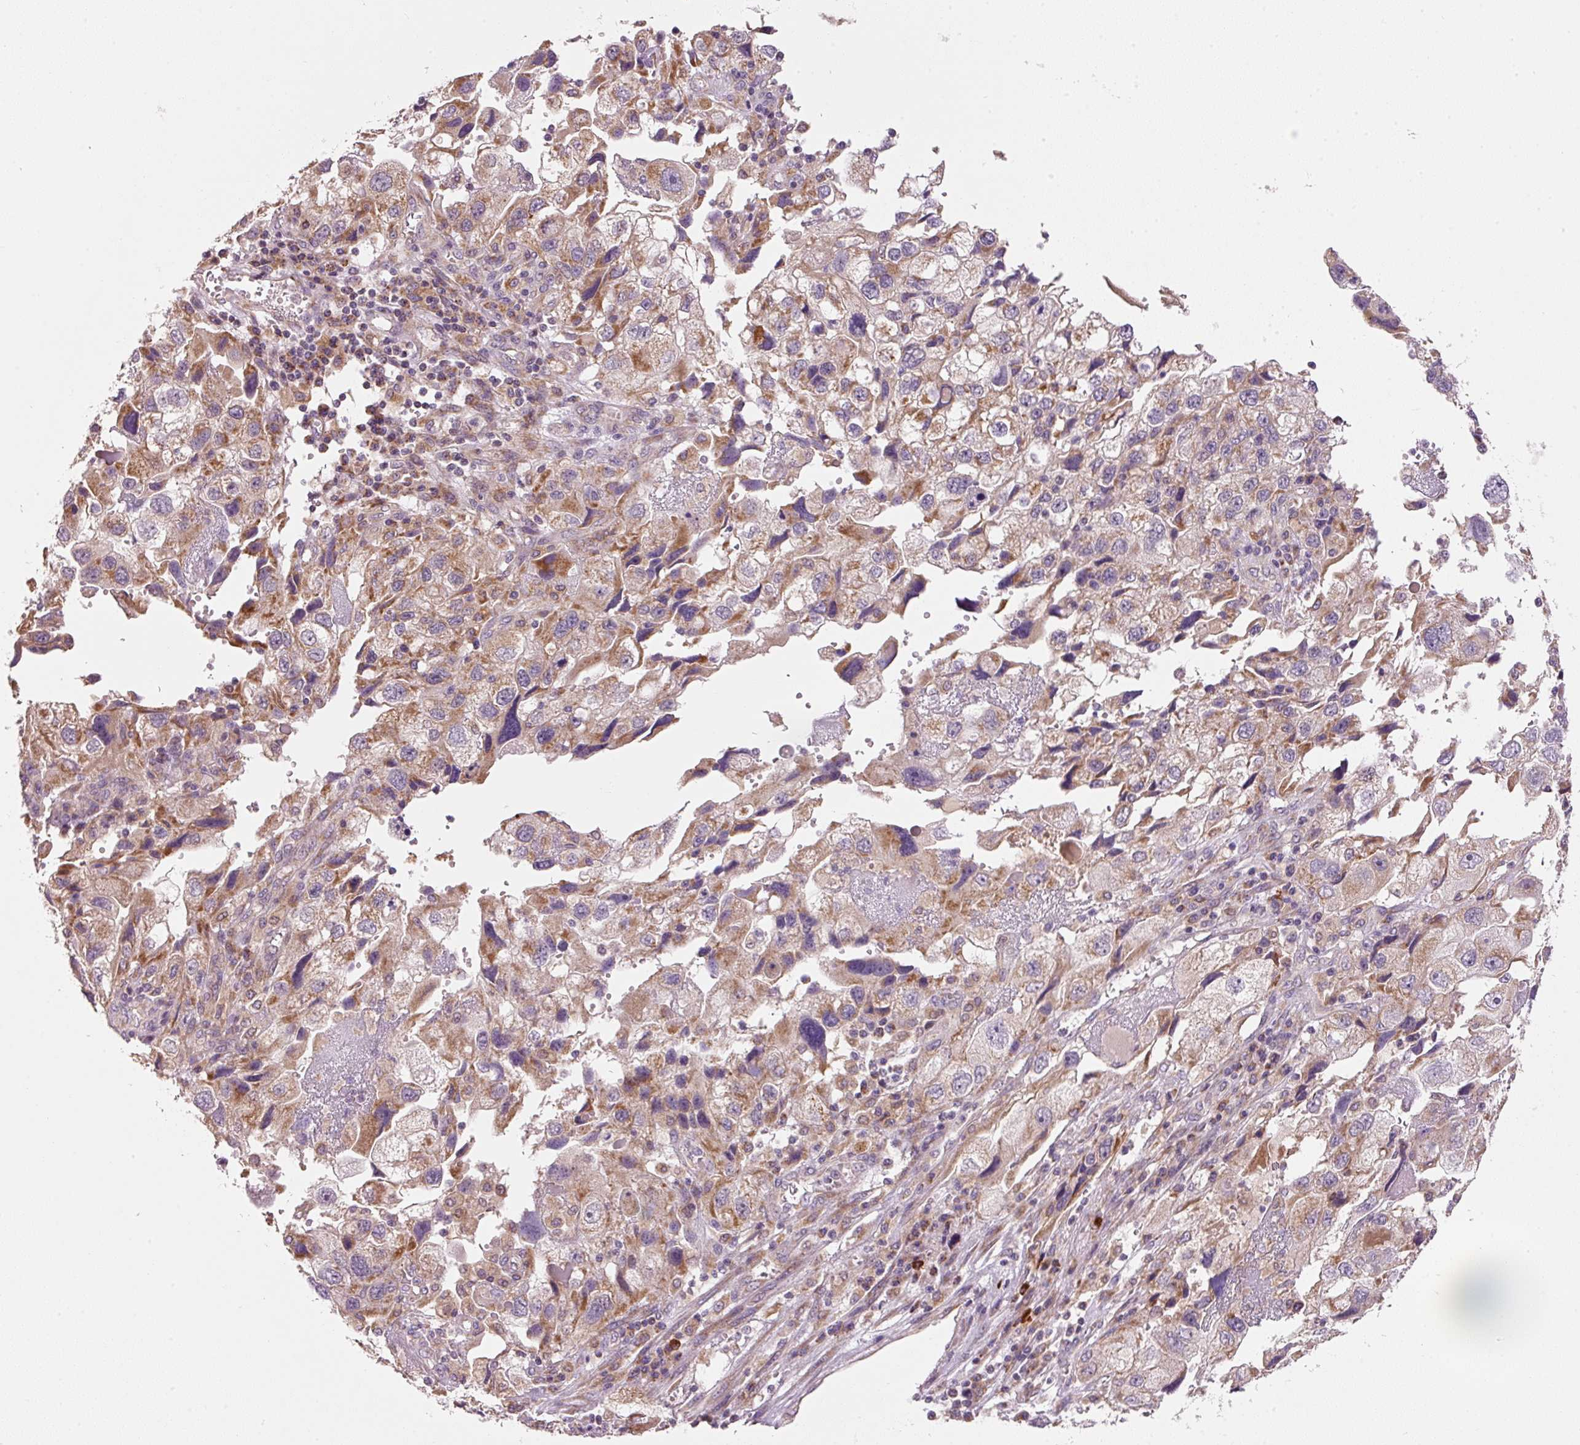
{"staining": {"intensity": "moderate", "quantity": ">75%", "location": "cytoplasmic/membranous"}, "tissue": "endometrial cancer", "cell_type": "Tumor cells", "image_type": "cancer", "snomed": [{"axis": "morphology", "description": "Adenocarcinoma, NOS"}, {"axis": "topography", "description": "Endometrium"}], "caption": "Tumor cells reveal medium levels of moderate cytoplasmic/membranous expression in about >75% of cells in endometrial adenocarcinoma. The protein of interest is stained brown, and the nuclei are stained in blue (DAB (3,3'-diaminobenzidine) IHC with brightfield microscopy, high magnification).", "gene": "FAM78B", "patient": {"sex": "female", "age": 49}}